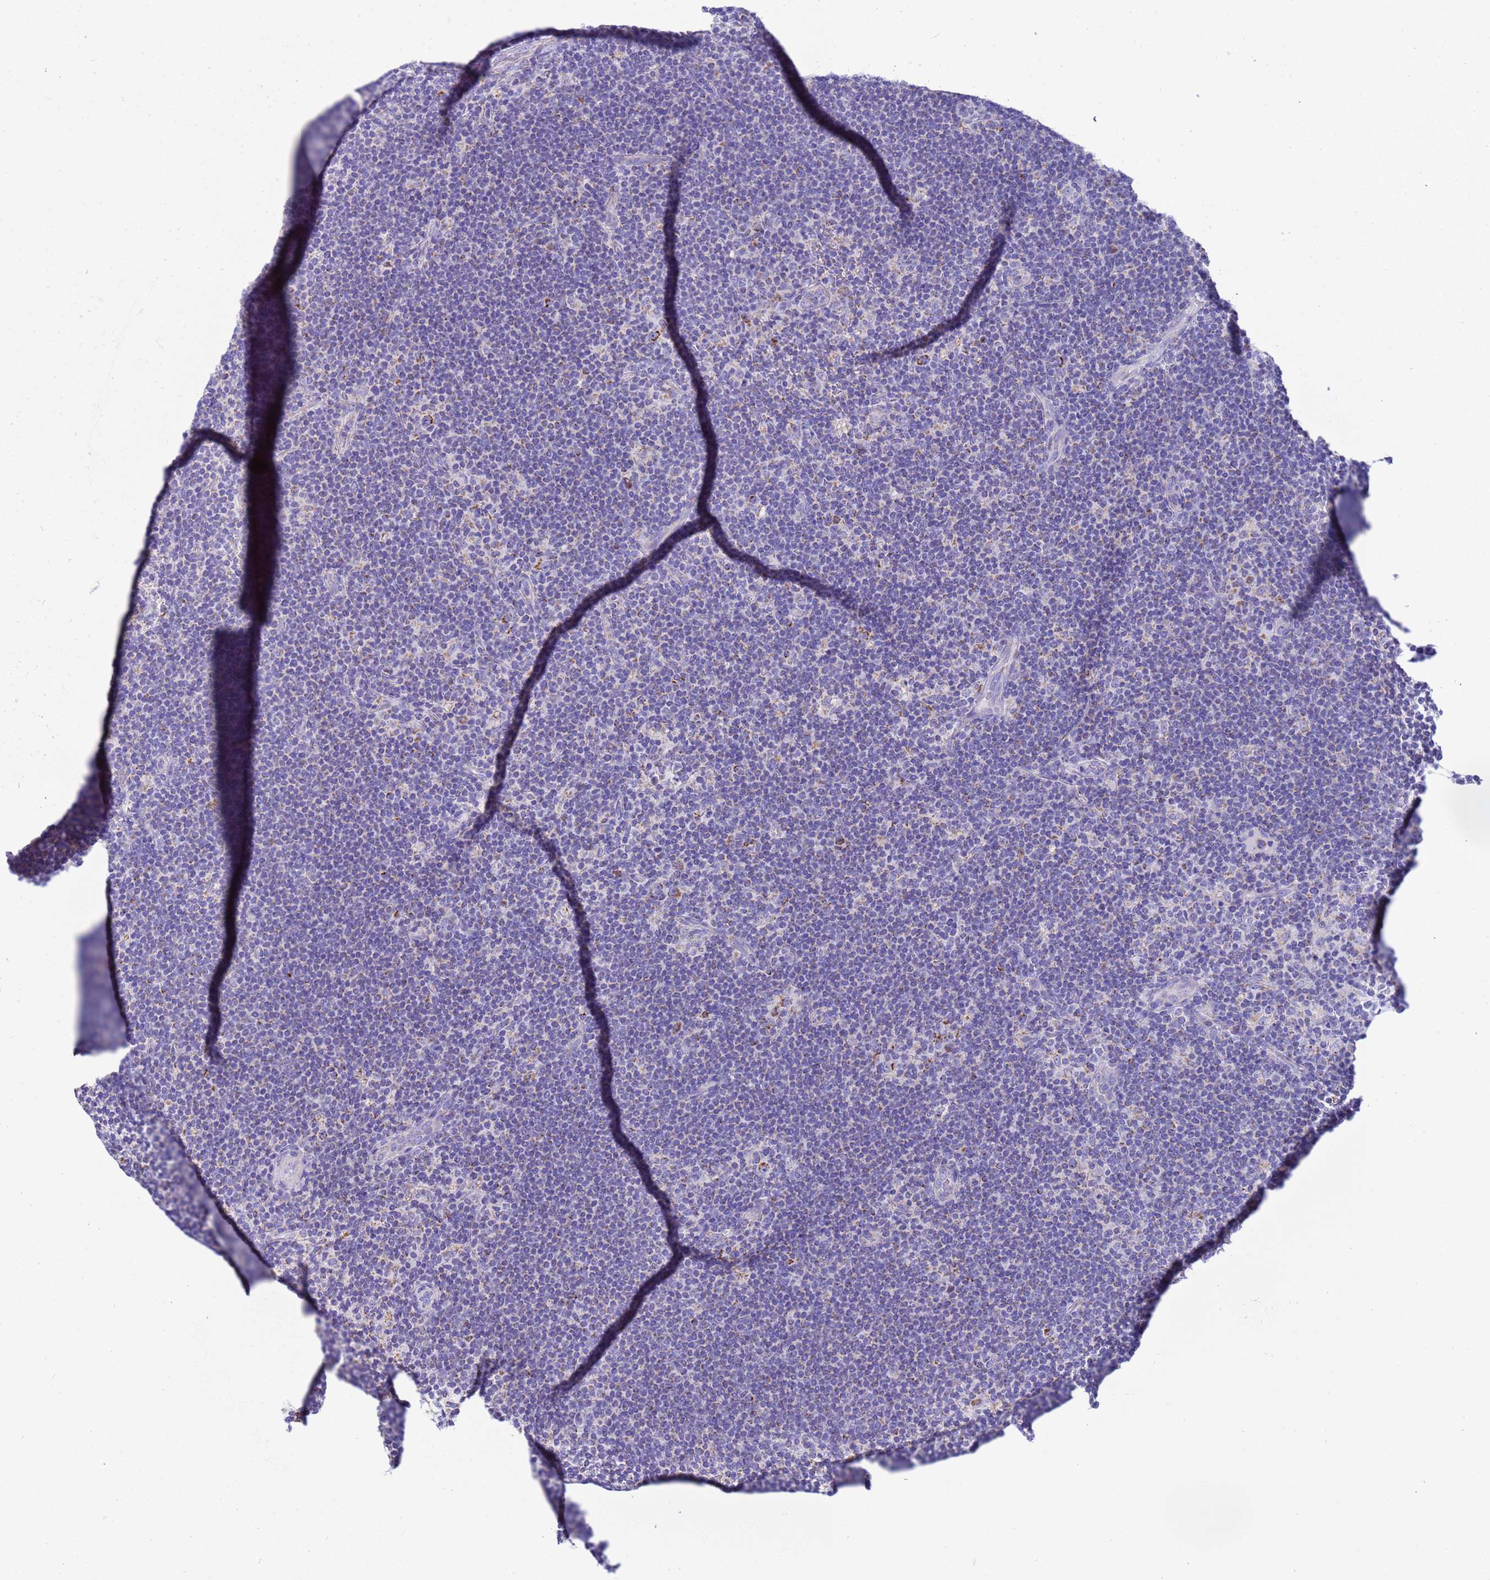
{"staining": {"intensity": "moderate", "quantity": ">75%", "location": "cytoplasmic/membranous"}, "tissue": "lymphoma", "cell_type": "Tumor cells", "image_type": "cancer", "snomed": [{"axis": "morphology", "description": "Hodgkin's disease, NOS"}, {"axis": "topography", "description": "Lymph node"}], "caption": "This is a photomicrograph of IHC staining of lymphoma, which shows moderate positivity in the cytoplasmic/membranous of tumor cells.", "gene": "RNF165", "patient": {"sex": "female", "age": 57}}